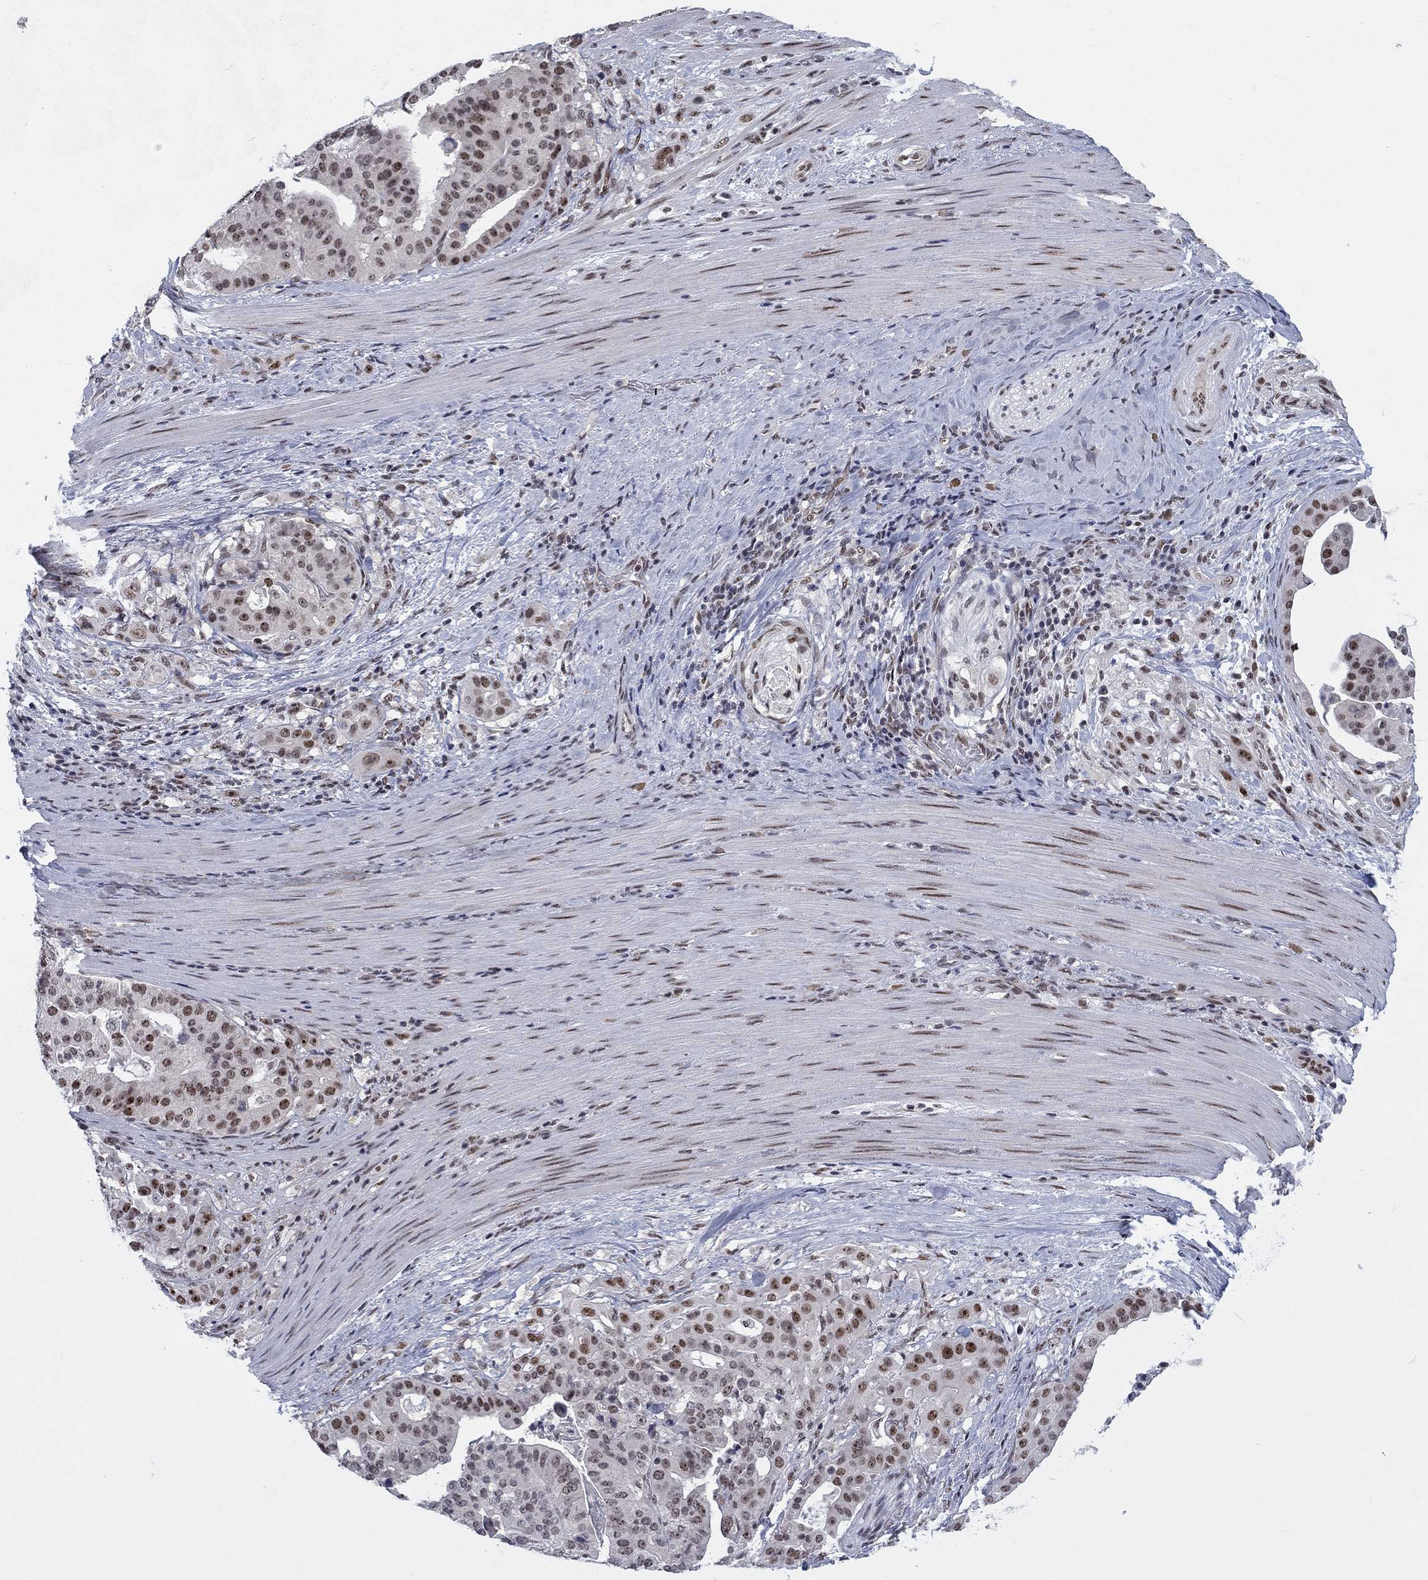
{"staining": {"intensity": "moderate", "quantity": "25%-75%", "location": "nuclear"}, "tissue": "stomach cancer", "cell_type": "Tumor cells", "image_type": "cancer", "snomed": [{"axis": "morphology", "description": "Adenocarcinoma, NOS"}, {"axis": "topography", "description": "Stomach"}], "caption": "Immunohistochemistry (IHC) photomicrograph of adenocarcinoma (stomach) stained for a protein (brown), which demonstrates medium levels of moderate nuclear positivity in about 25%-75% of tumor cells.", "gene": "FYTTD1", "patient": {"sex": "male", "age": 48}}